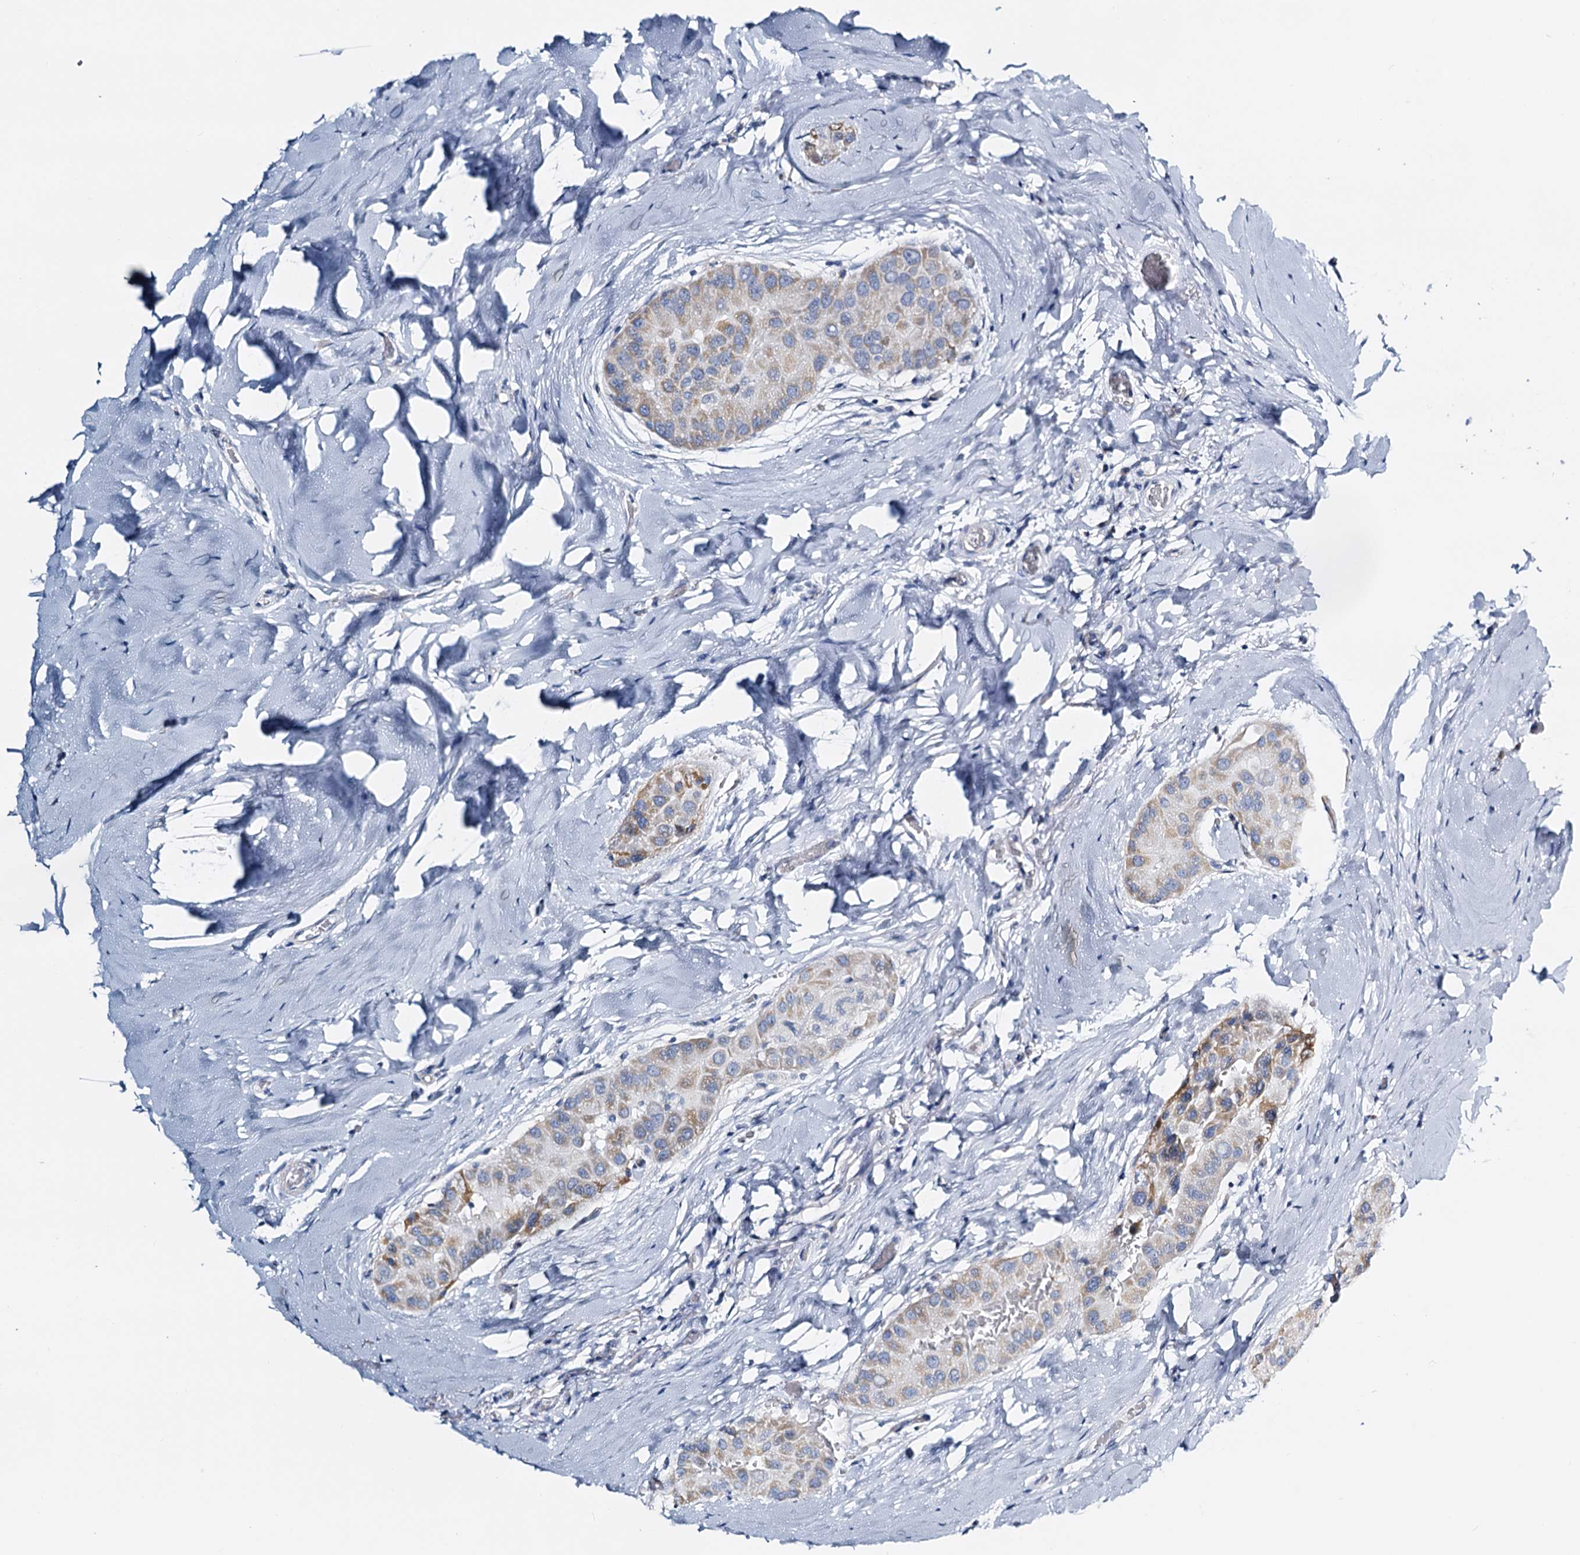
{"staining": {"intensity": "weak", "quantity": ">75%", "location": "cytoplasmic/membranous"}, "tissue": "thyroid cancer", "cell_type": "Tumor cells", "image_type": "cancer", "snomed": [{"axis": "morphology", "description": "Papillary adenocarcinoma, NOS"}, {"axis": "topography", "description": "Thyroid gland"}], "caption": "Weak cytoplasmic/membranous protein expression is seen in about >75% of tumor cells in thyroid cancer (papillary adenocarcinoma).", "gene": "SLC1A3", "patient": {"sex": "male", "age": 33}}